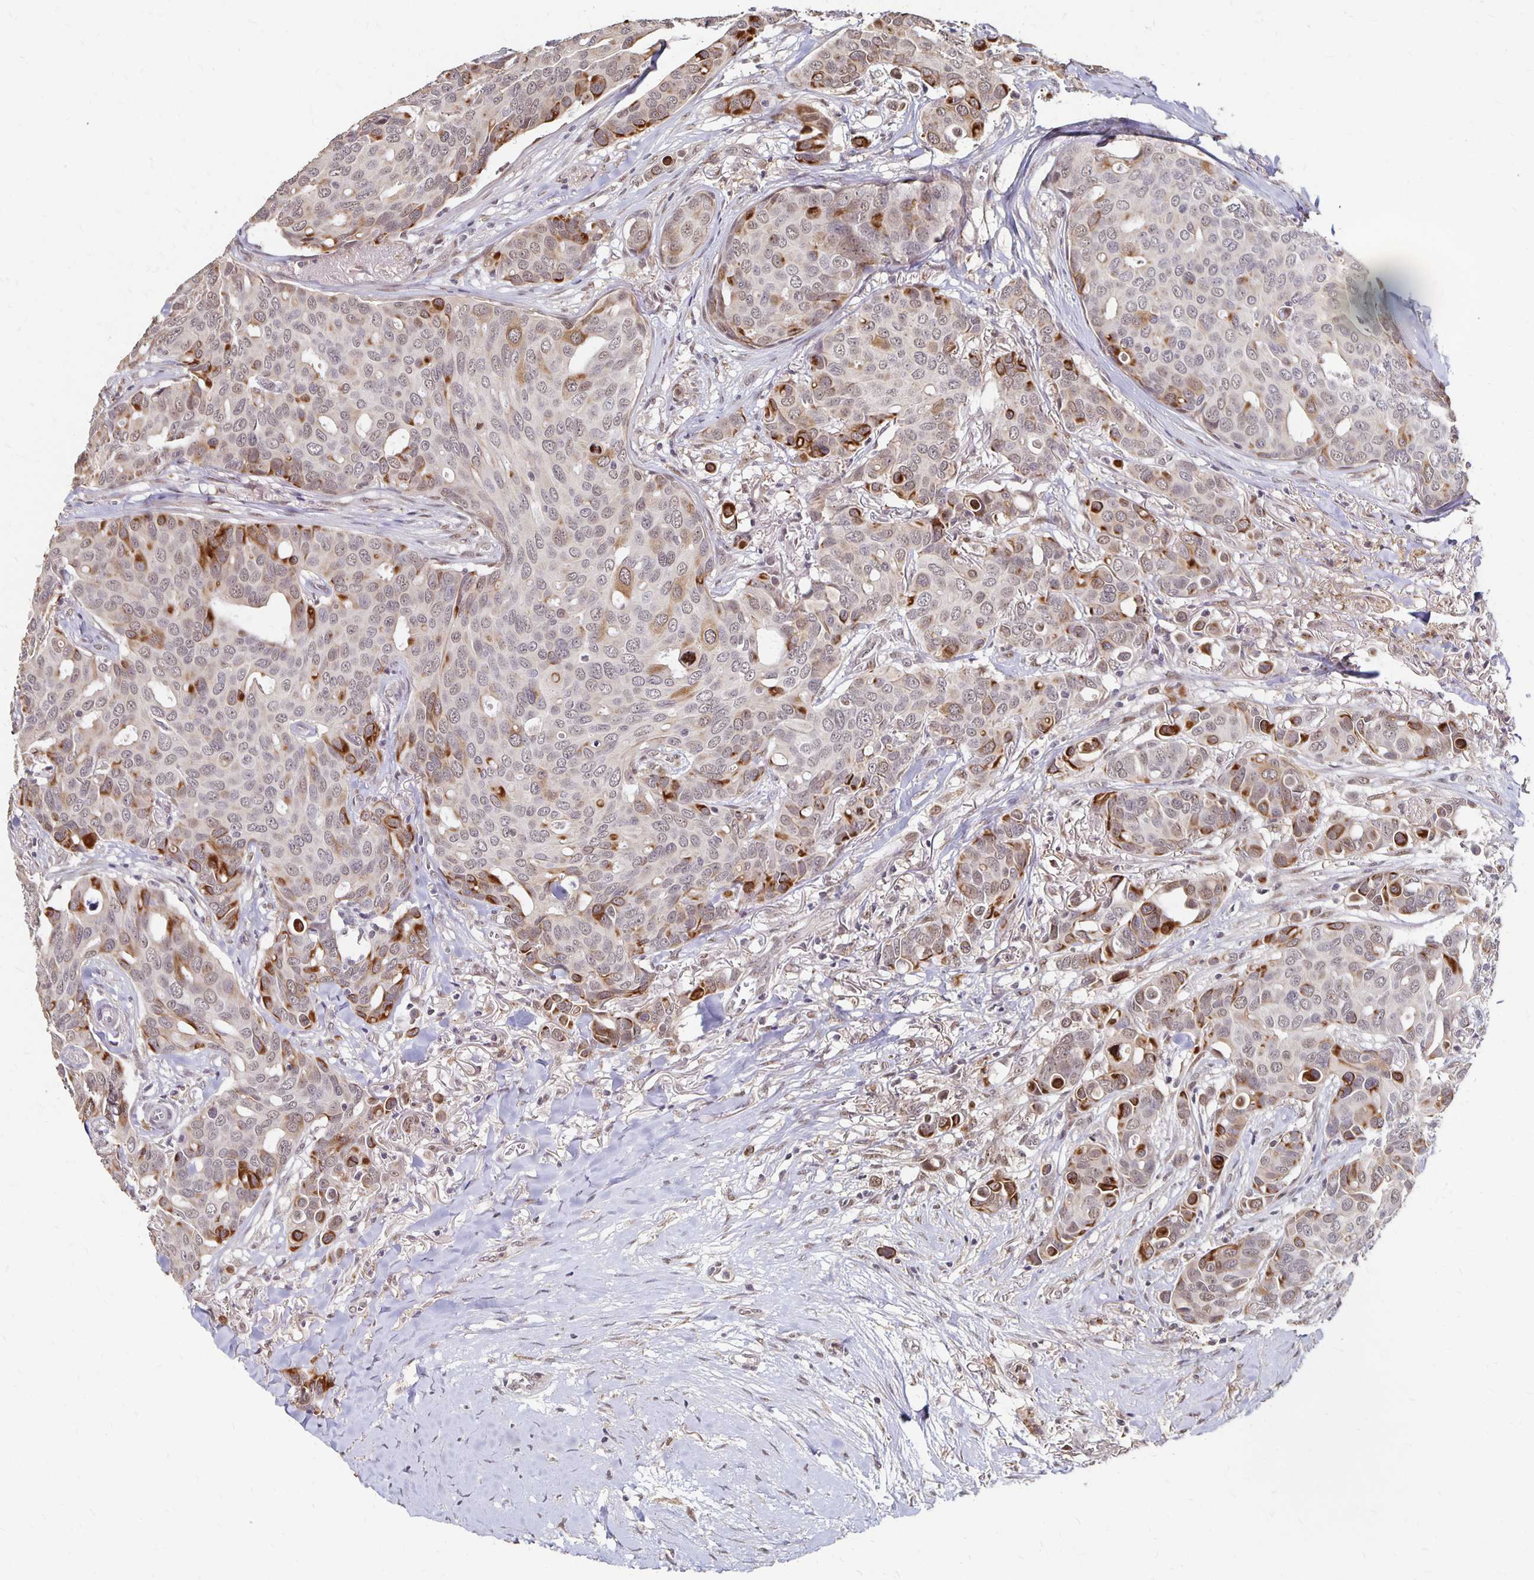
{"staining": {"intensity": "strong", "quantity": "<25%", "location": "cytoplasmic/membranous"}, "tissue": "breast cancer", "cell_type": "Tumor cells", "image_type": "cancer", "snomed": [{"axis": "morphology", "description": "Duct carcinoma"}, {"axis": "topography", "description": "Breast"}], "caption": "This is an image of immunohistochemistry (IHC) staining of breast cancer, which shows strong positivity in the cytoplasmic/membranous of tumor cells.", "gene": "CLASRP", "patient": {"sex": "female", "age": 54}}